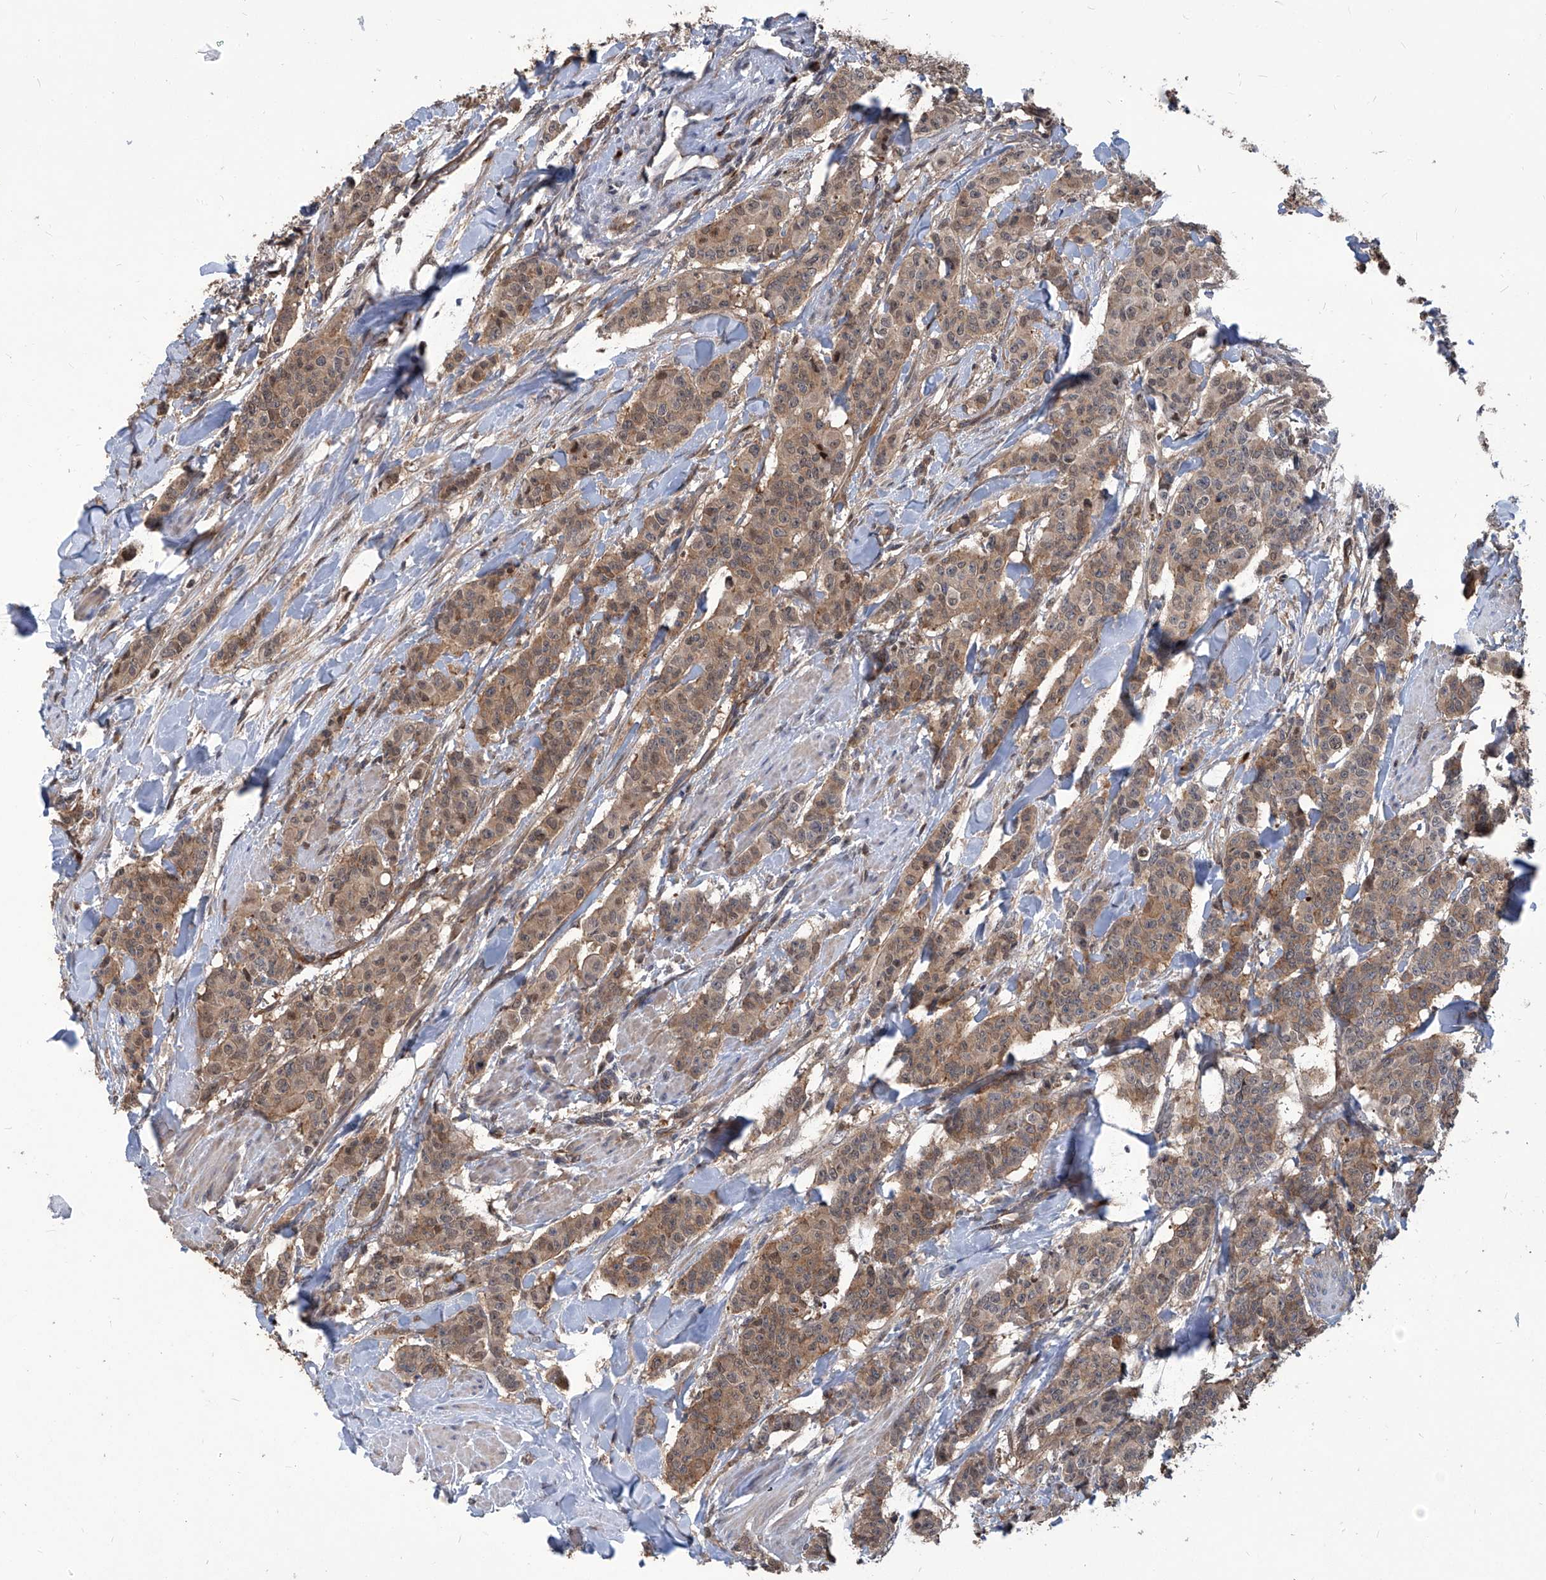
{"staining": {"intensity": "weak", "quantity": ">75%", "location": "cytoplasmic/membranous"}, "tissue": "breast cancer", "cell_type": "Tumor cells", "image_type": "cancer", "snomed": [{"axis": "morphology", "description": "Duct carcinoma"}, {"axis": "topography", "description": "Breast"}], "caption": "Immunohistochemistry of human intraductal carcinoma (breast) exhibits low levels of weak cytoplasmic/membranous positivity in approximately >75% of tumor cells.", "gene": "PSMB1", "patient": {"sex": "female", "age": 40}}